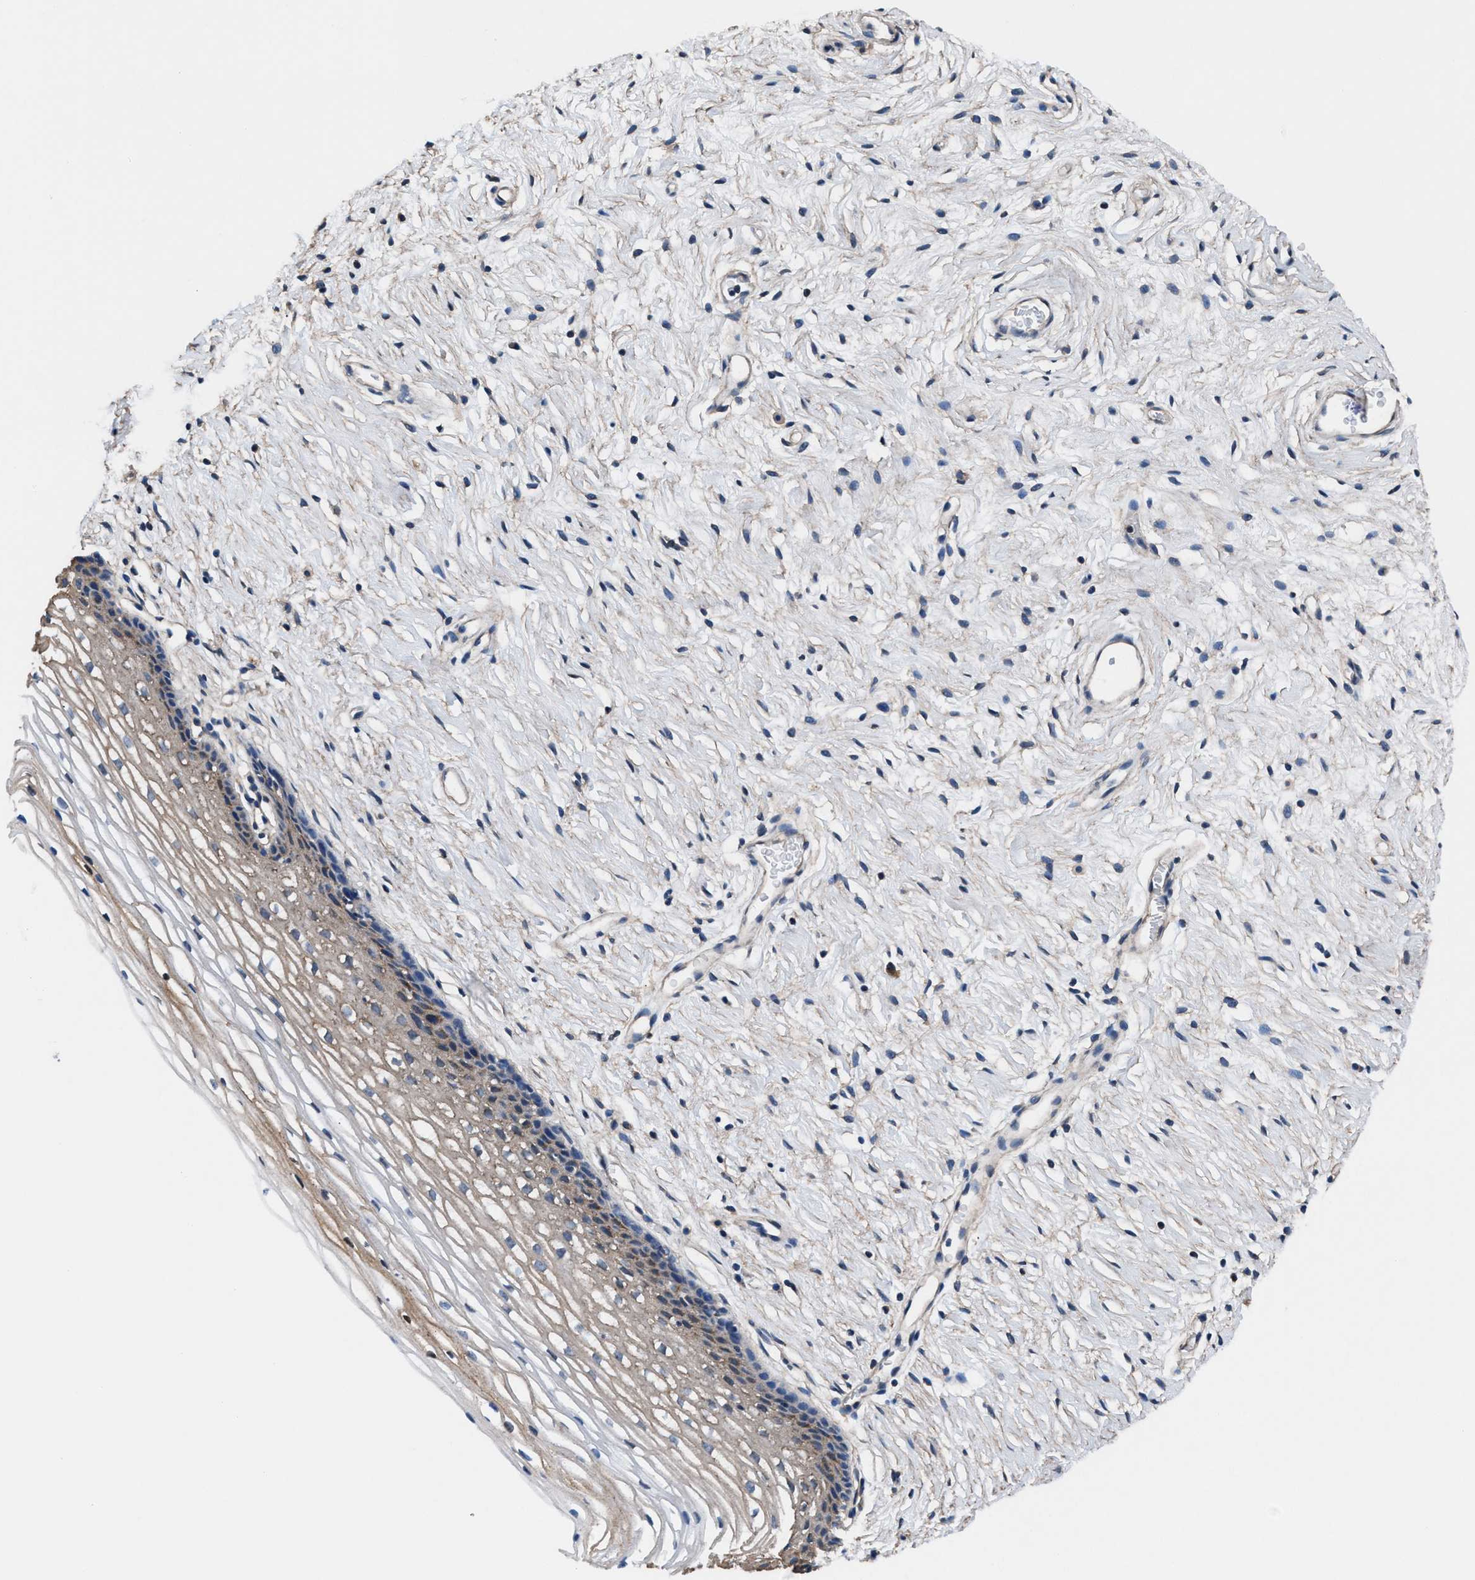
{"staining": {"intensity": "moderate", "quantity": "<25%", "location": "cytoplasmic/membranous"}, "tissue": "cervix", "cell_type": "Squamous epithelial cells", "image_type": "normal", "snomed": [{"axis": "morphology", "description": "Normal tissue, NOS"}, {"axis": "topography", "description": "Cervix"}], "caption": "Cervix stained for a protein (brown) demonstrates moderate cytoplasmic/membranous positive expression in approximately <25% of squamous epithelial cells.", "gene": "NKTR", "patient": {"sex": "female", "age": 77}}